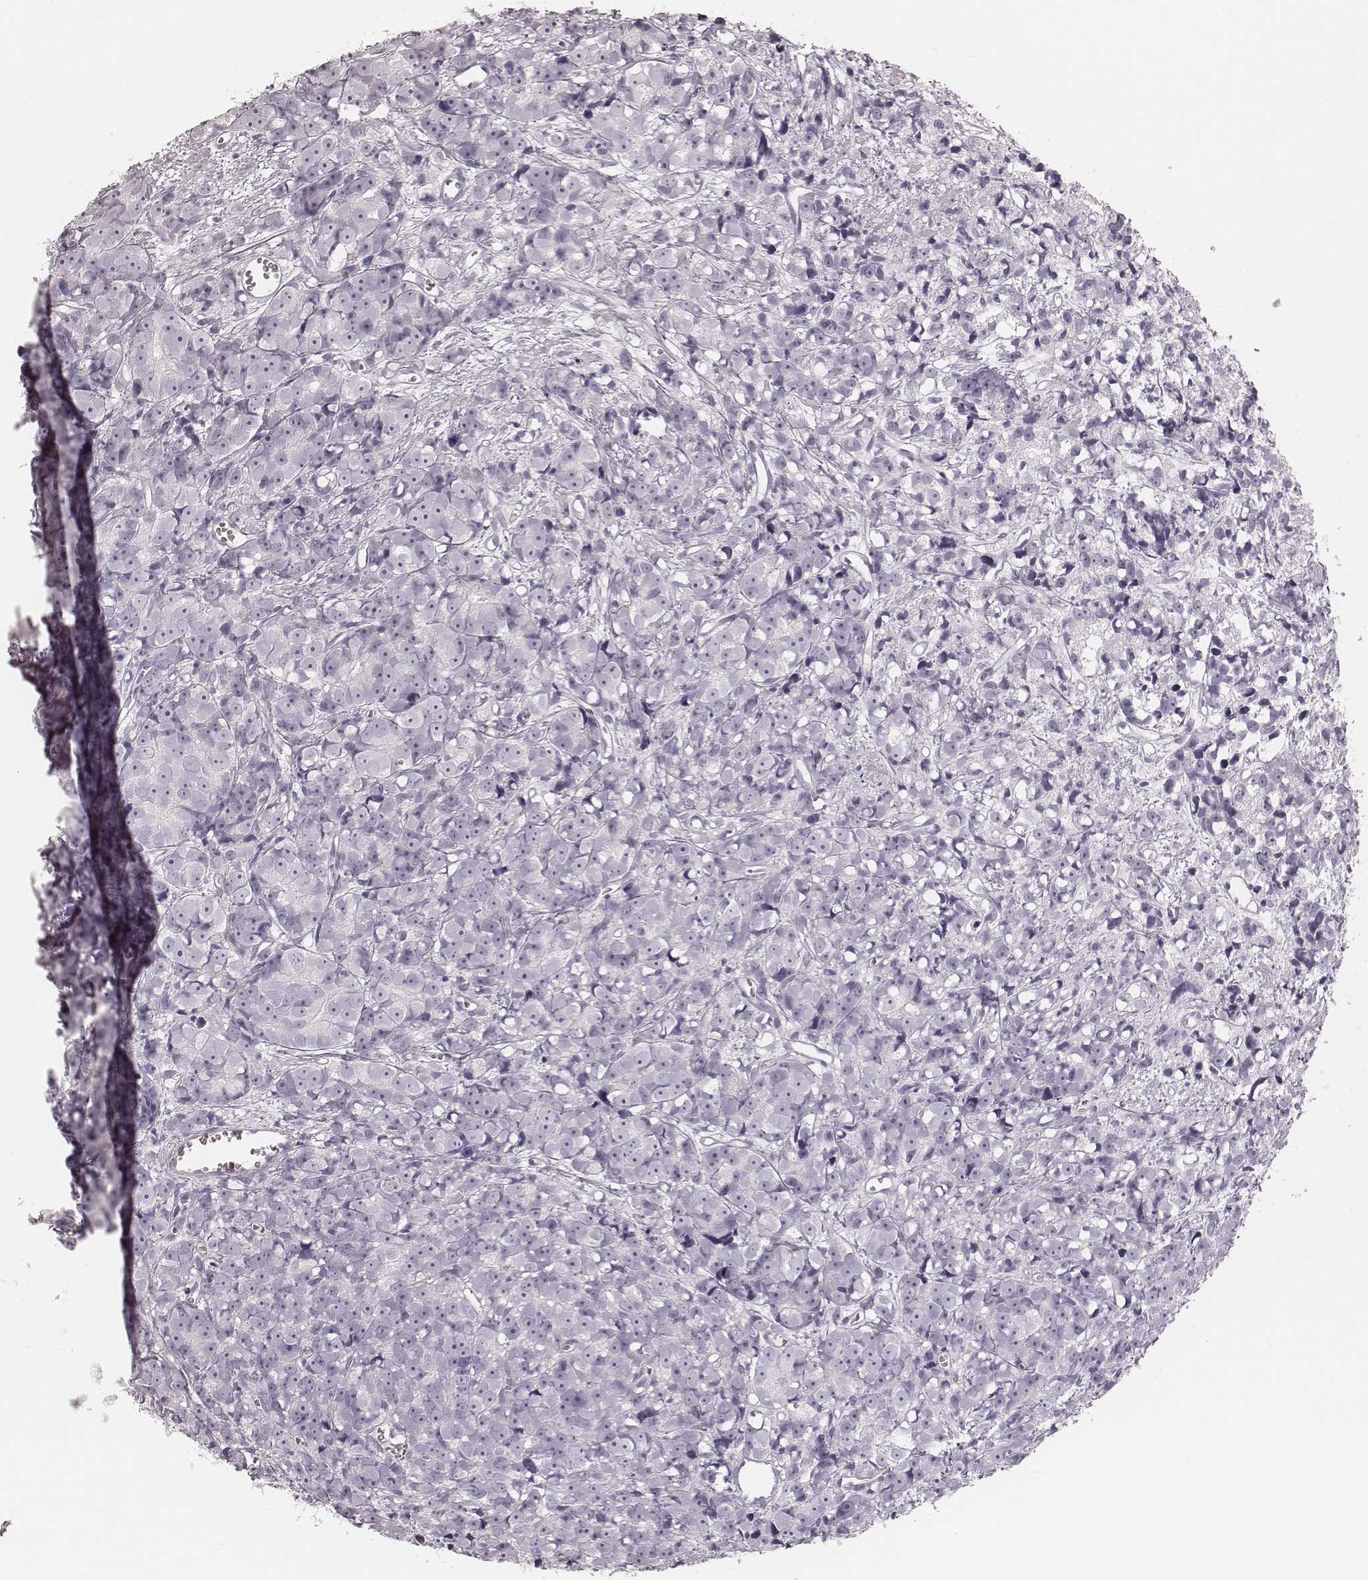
{"staining": {"intensity": "negative", "quantity": "none", "location": "none"}, "tissue": "prostate cancer", "cell_type": "Tumor cells", "image_type": "cancer", "snomed": [{"axis": "morphology", "description": "Adenocarcinoma, High grade"}, {"axis": "topography", "description": "Prostate"}], "caption": "High power microscopy image of an IHC image of prostate cancer (high-grade adenocarcinoma), revealing no significant expression in tumor cells. (Stains: DAB immunohistochemistry with hematoxylin counter stain, Microscopy: brightfield microscopy at high magnification).", "gene": "KRT82", "patient": {"sex": "male", "age": 77}}